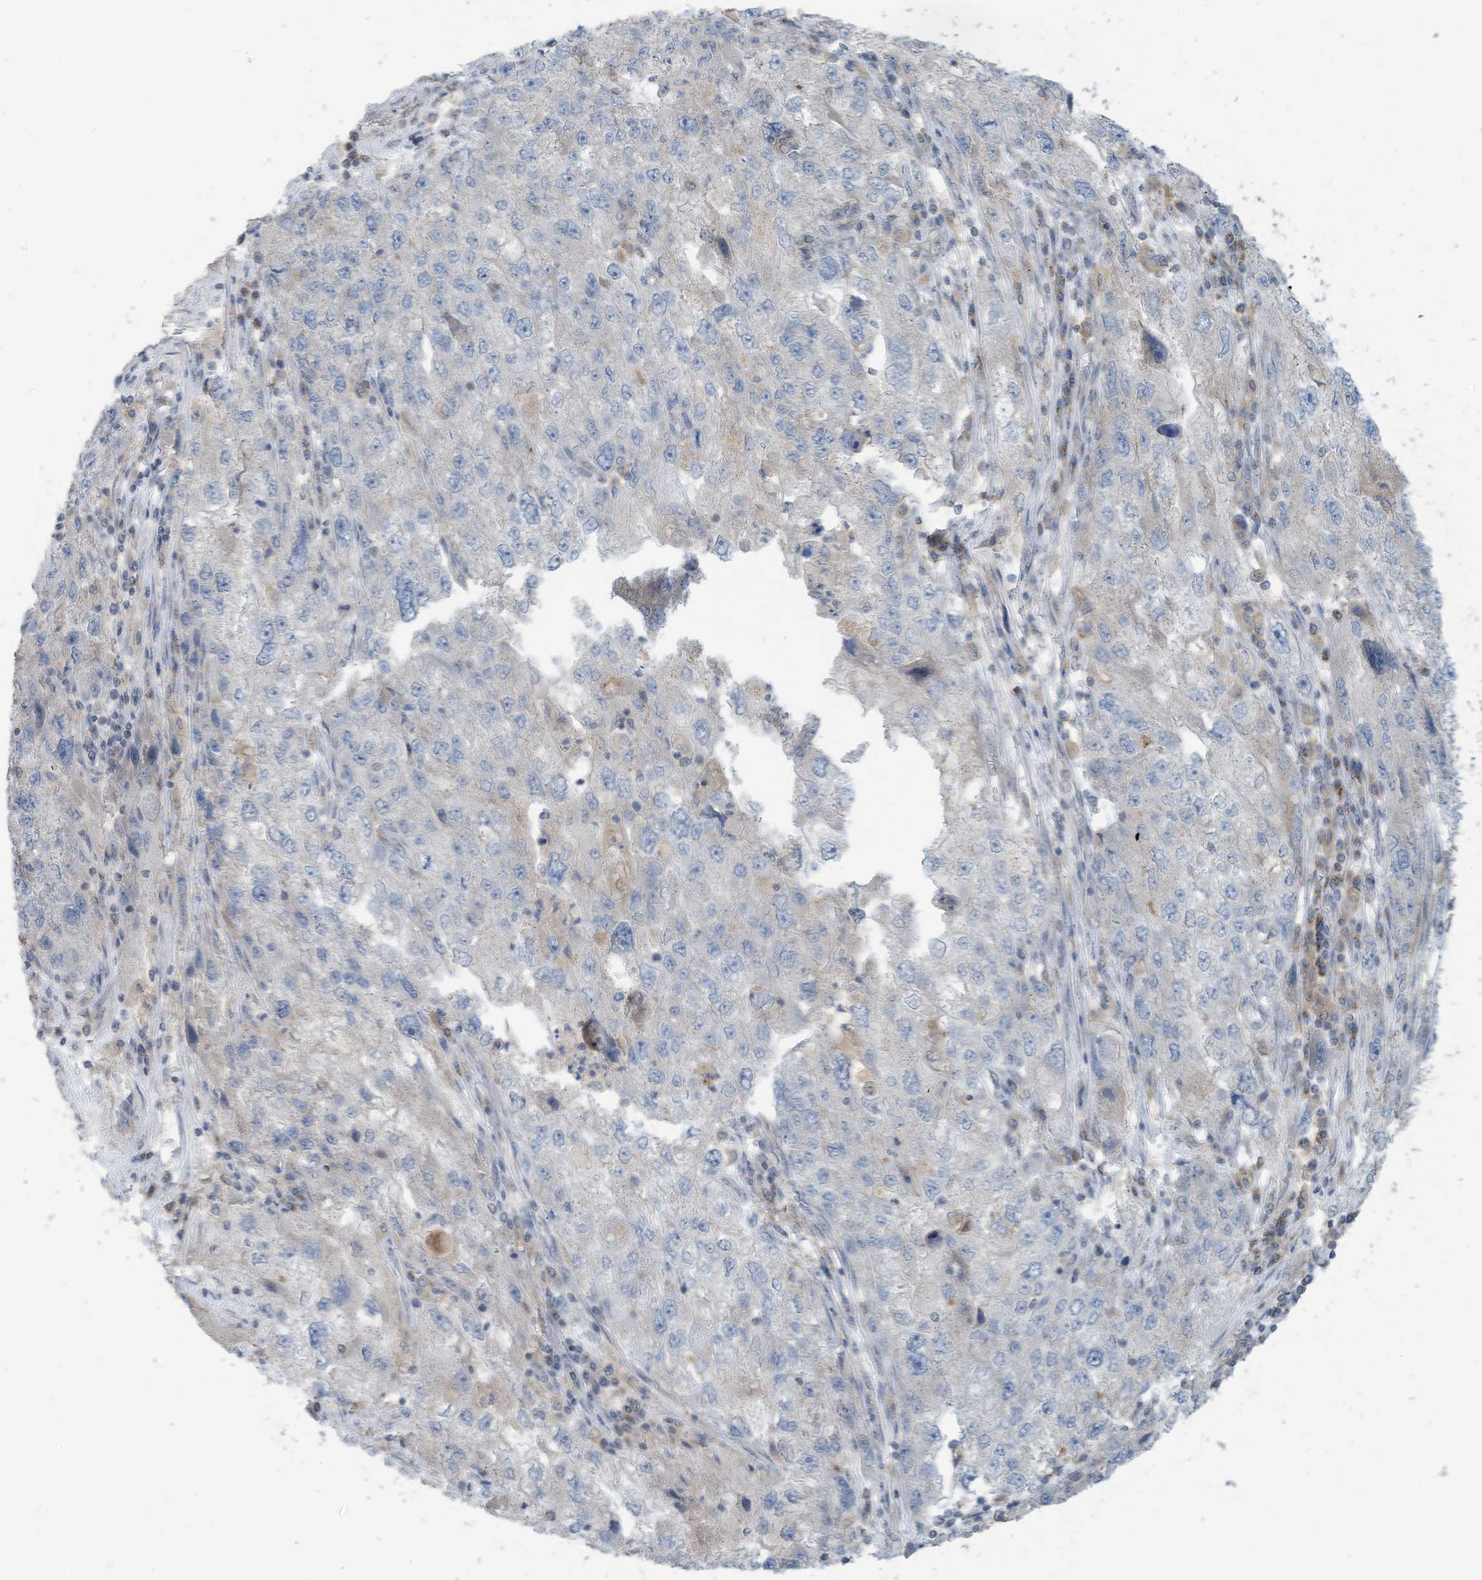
{"staining": {"intensity": "negative", "quantity": "none", "location": "none"}, "tissue": "endometrial cancer", "cell_type": "Tumor cells", "image_type": "cancer", "snomed": [{"axis": "morphology", "description": "Adenocarcinoma, NOS"}, {"axis": "topography", "description": "Endometrium"}], "caption": "An image of endometrial cancer (adenocarcinoma) stained for a protein exhibits no brown staining in tumor cells.", "gene": "PARVG", "patient": {"sex": "female", "age": 49}}